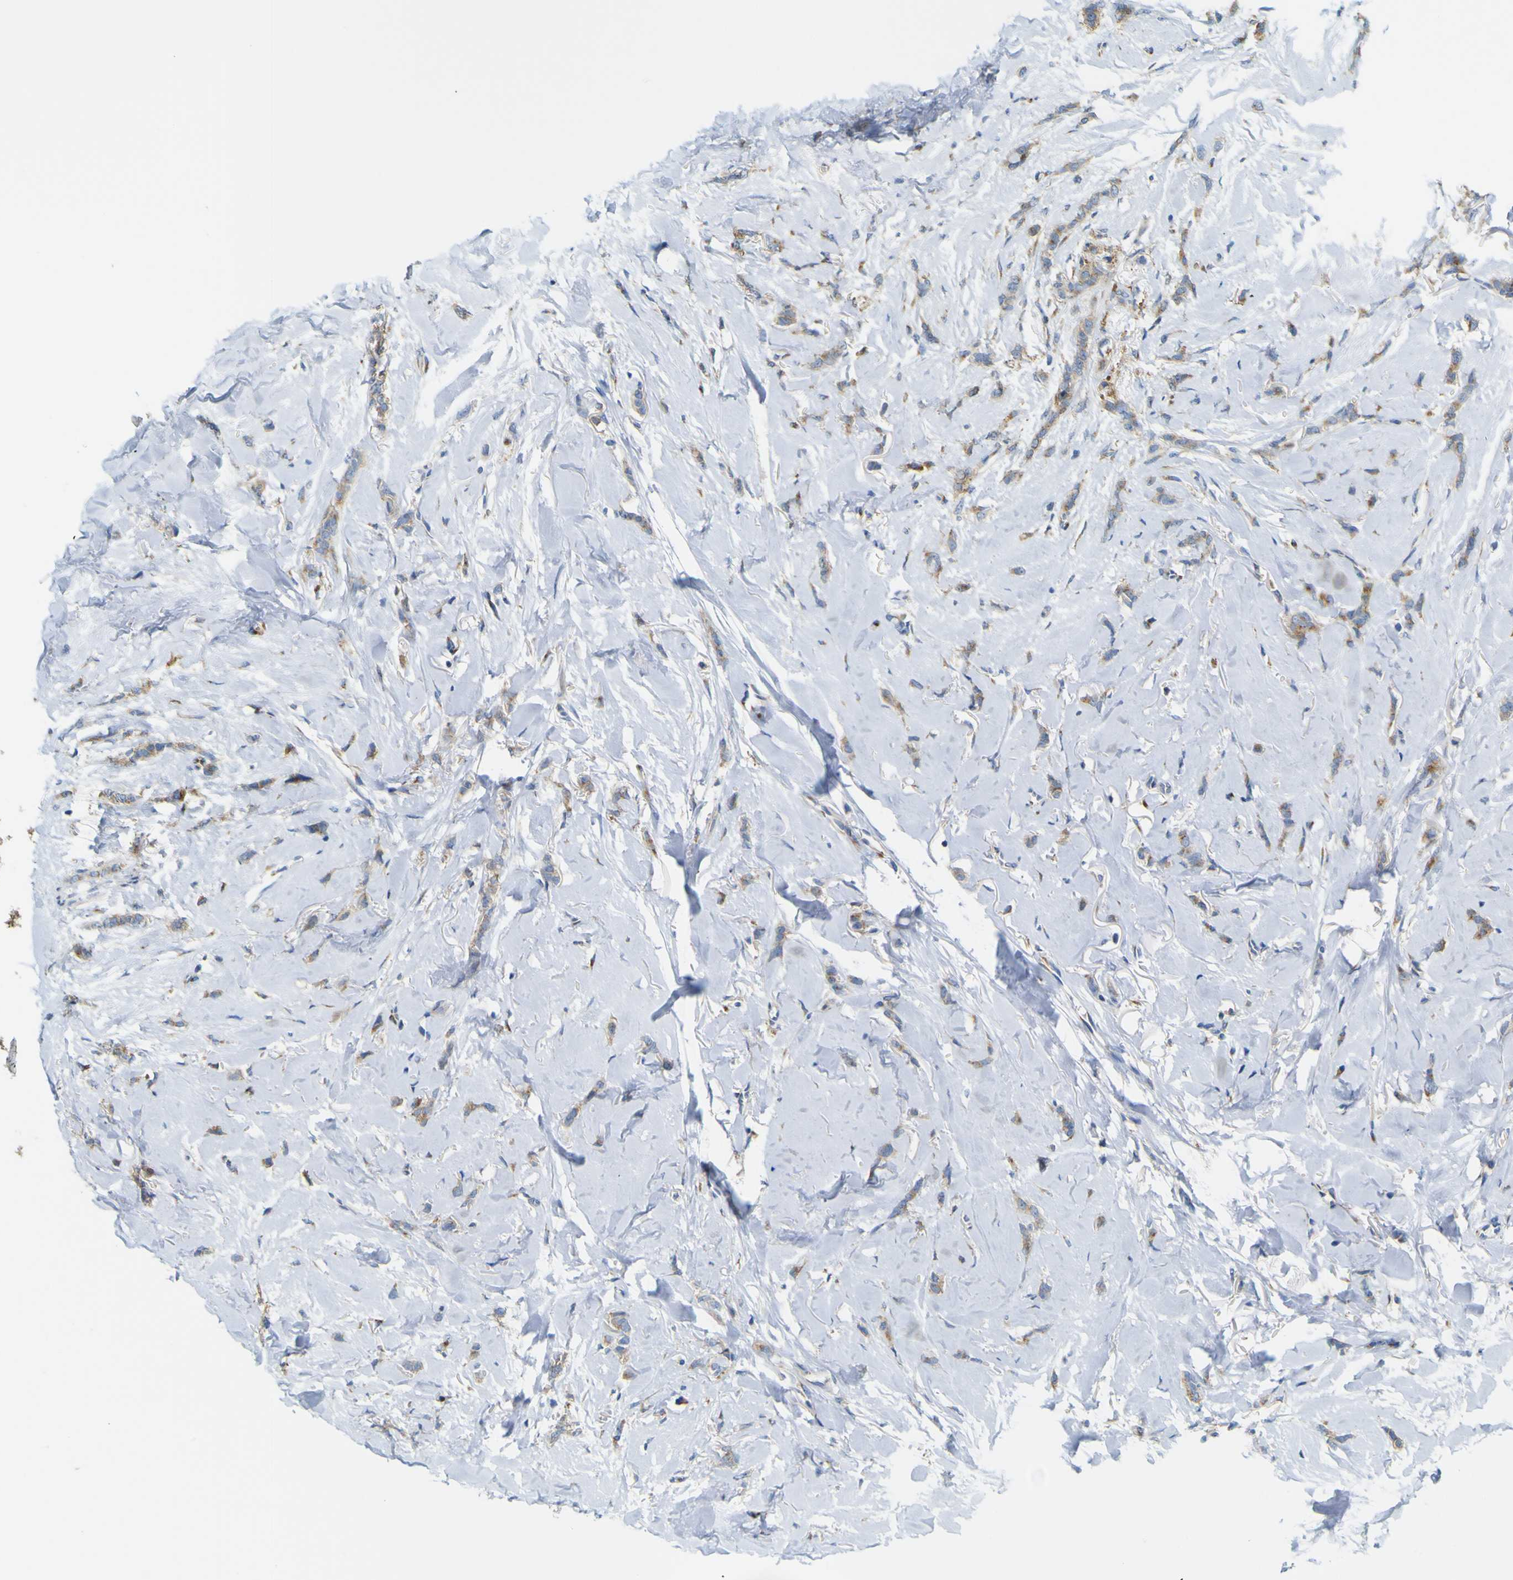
{"staining": {"intensity": "weak", "quantity": ">75%", "location": "cytoplasmic/membranous"}, "tissue": "breast cancer", "cell_type": "Tumor cells", "image_type": "cancer", "snomed": [{"axis": "morphology", "description": "Lobular carcinoma"}, {"axis": "topography", "description": "Skin"}, {"axis": "topography", "description": "Breast"}], "caption": "A low amount of weak cytoplasmic/membranous expression is appreciated in approximately >75% of tumor cells in breast cancer (lobular carcinoma) tissue.", "gene": "IGF2R", "patient": {"sex": "female", "age": 46}}